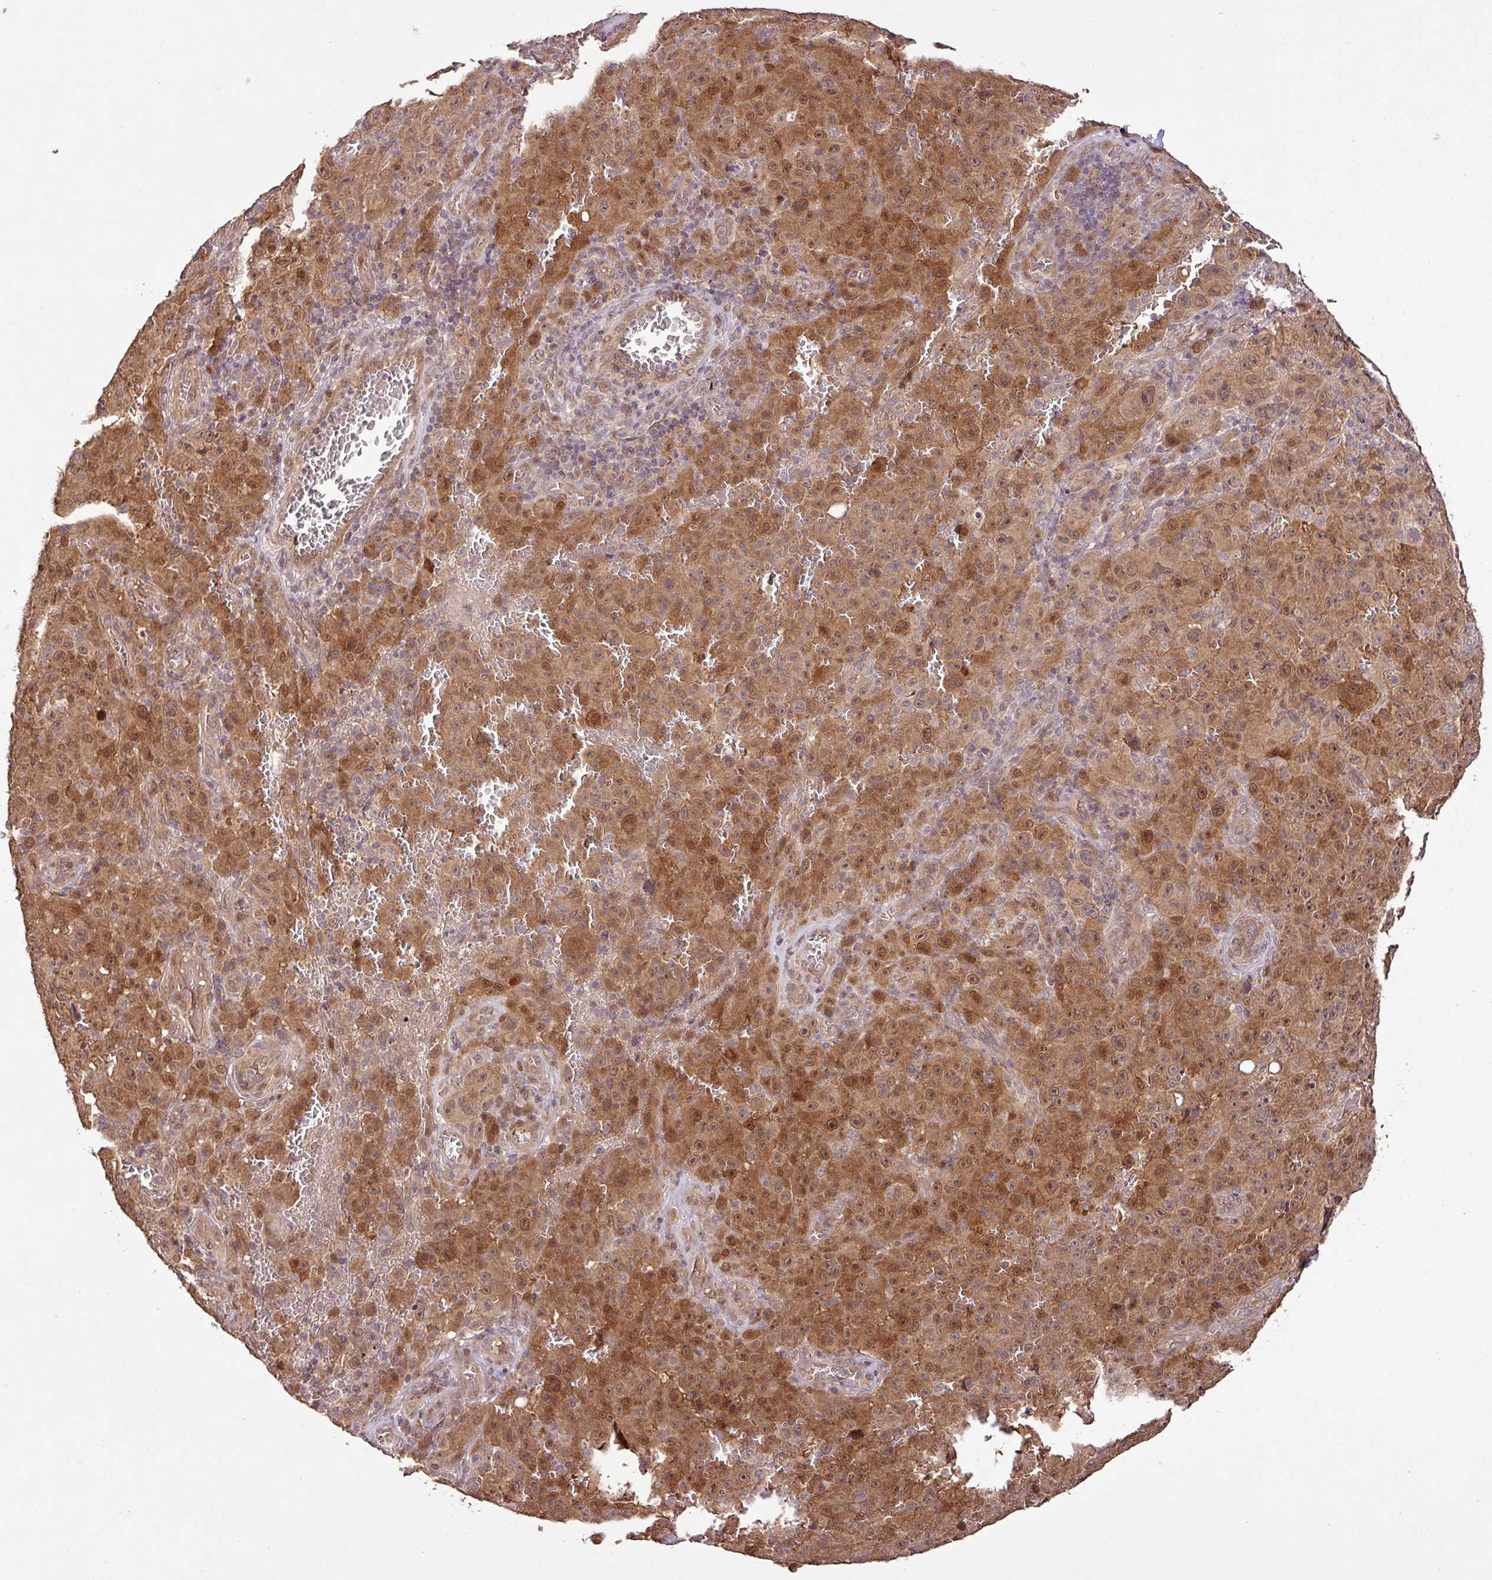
{"staining": {"intensity": "strong", "quantity": ">75%", "location": "cytoplasmic/membranous,nuclear"}, "tissue": "melanoma", "cell_type": "Tumor cells", "image_type": "cancer", "snomed": [{"axis": "morphology", "description": "Malignant melanoma, NOS"}, {"axis": "topography", "description": "Skin"}], "caption": "Melanoma stained with immunohistochemistry (IHC) displays strong cytoplasmic/membranous and nuclear expression in about >75% of tumor cells.", "gene": "FAIM", "patient": {"sex": "female", "age": 82}}